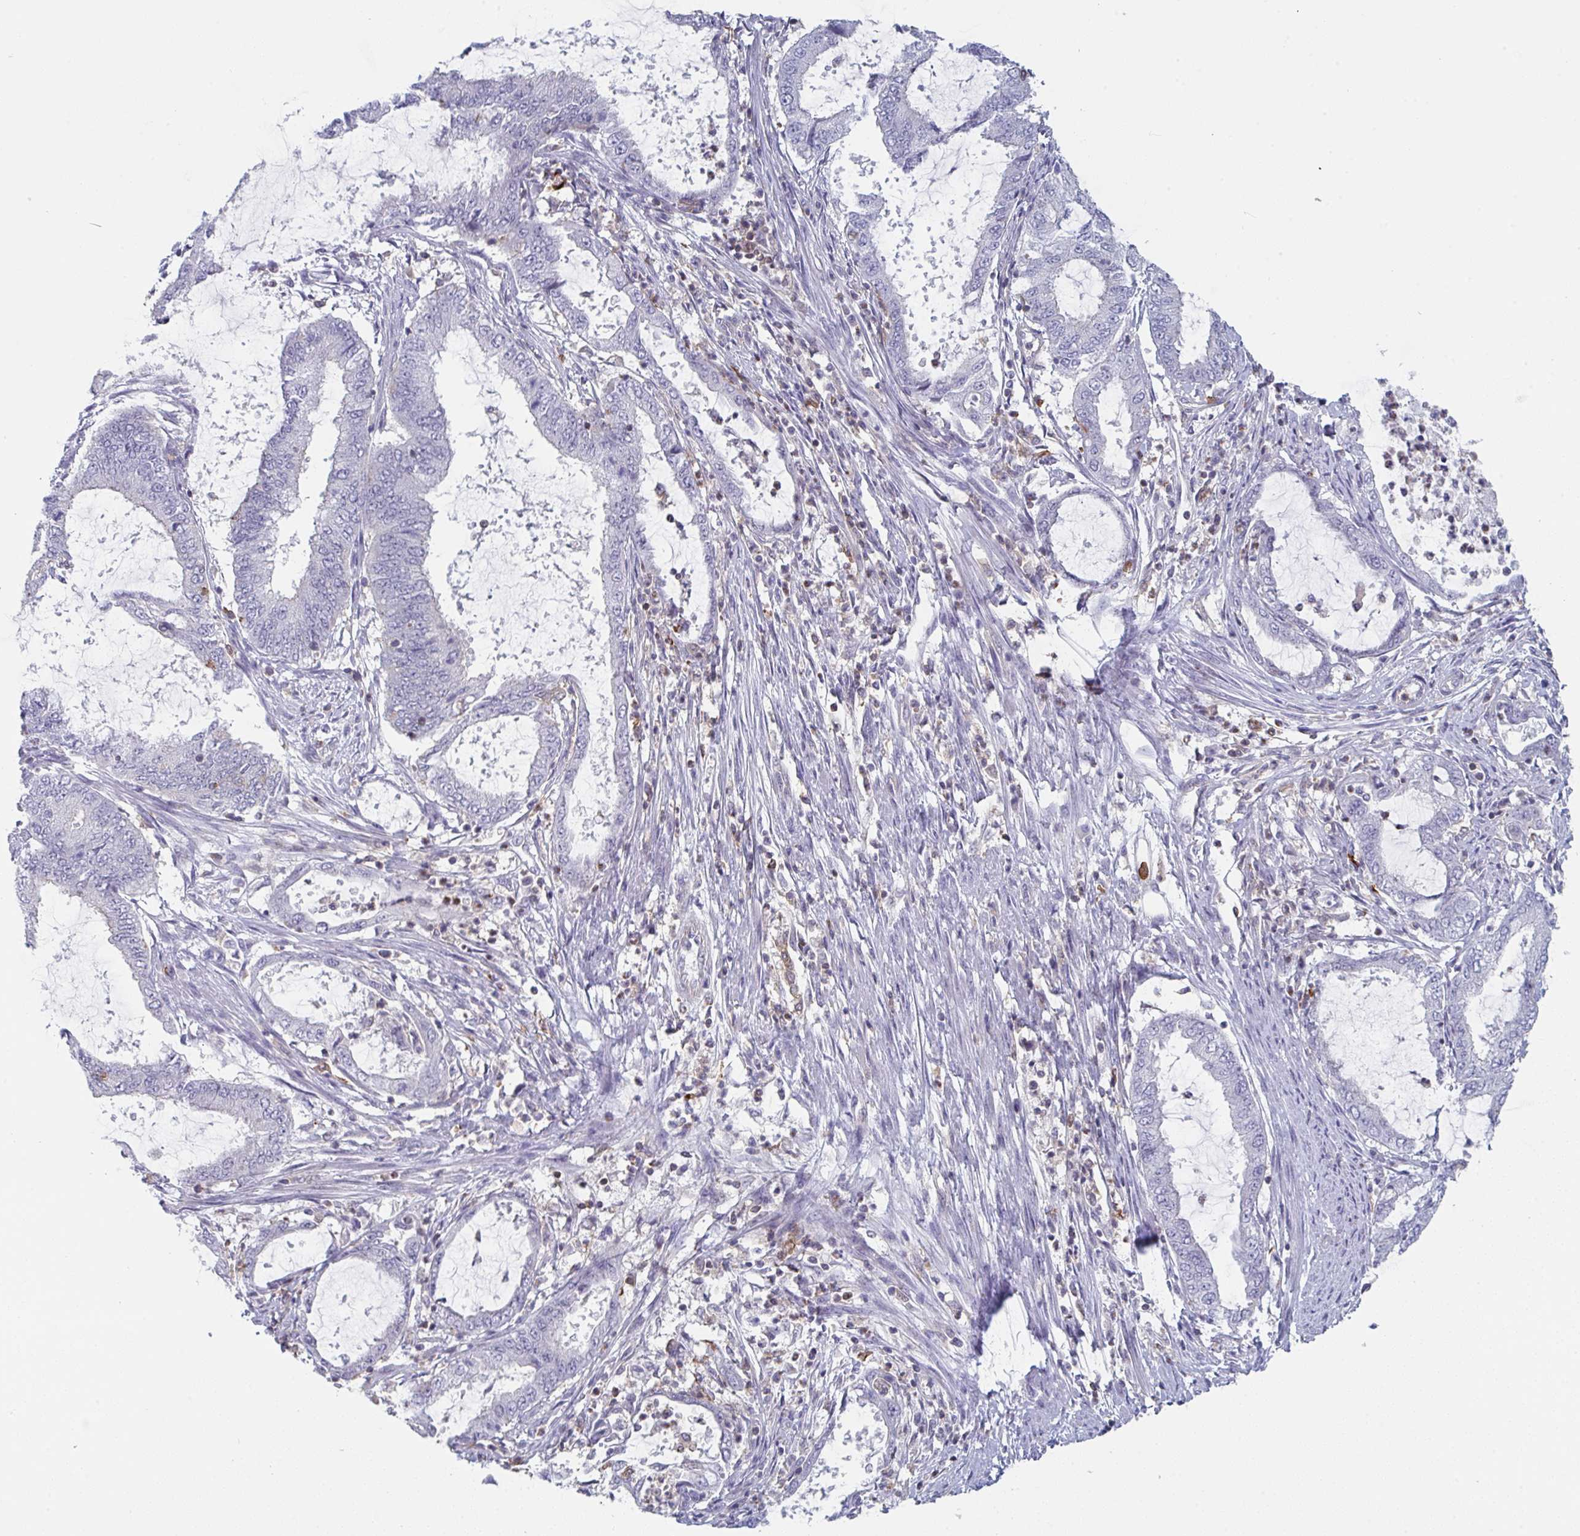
{"staining": {"intensity": "negative", "quantity": "none", "location": "none"}, "tissue": "endometrial cancer", "cell_type": "Tumor cells", "image_type": "cancer", "snomed": [{"axis": "morphology", "description": "Adenocarcinoma, NOS"}, {"axis": "topography", "description": "Endometrium"}], "caption": "The image reveals no significant positivity in tumor cells of endometrial cancer (adenocarcinoma). The staining is performed using DAB (3,3'-diaminobenzidine) brown chromogen with nuclei counter-stained in using hematoxylin.", "gene": "DISP2", "patient": {"sex": "female", "age": 51}}